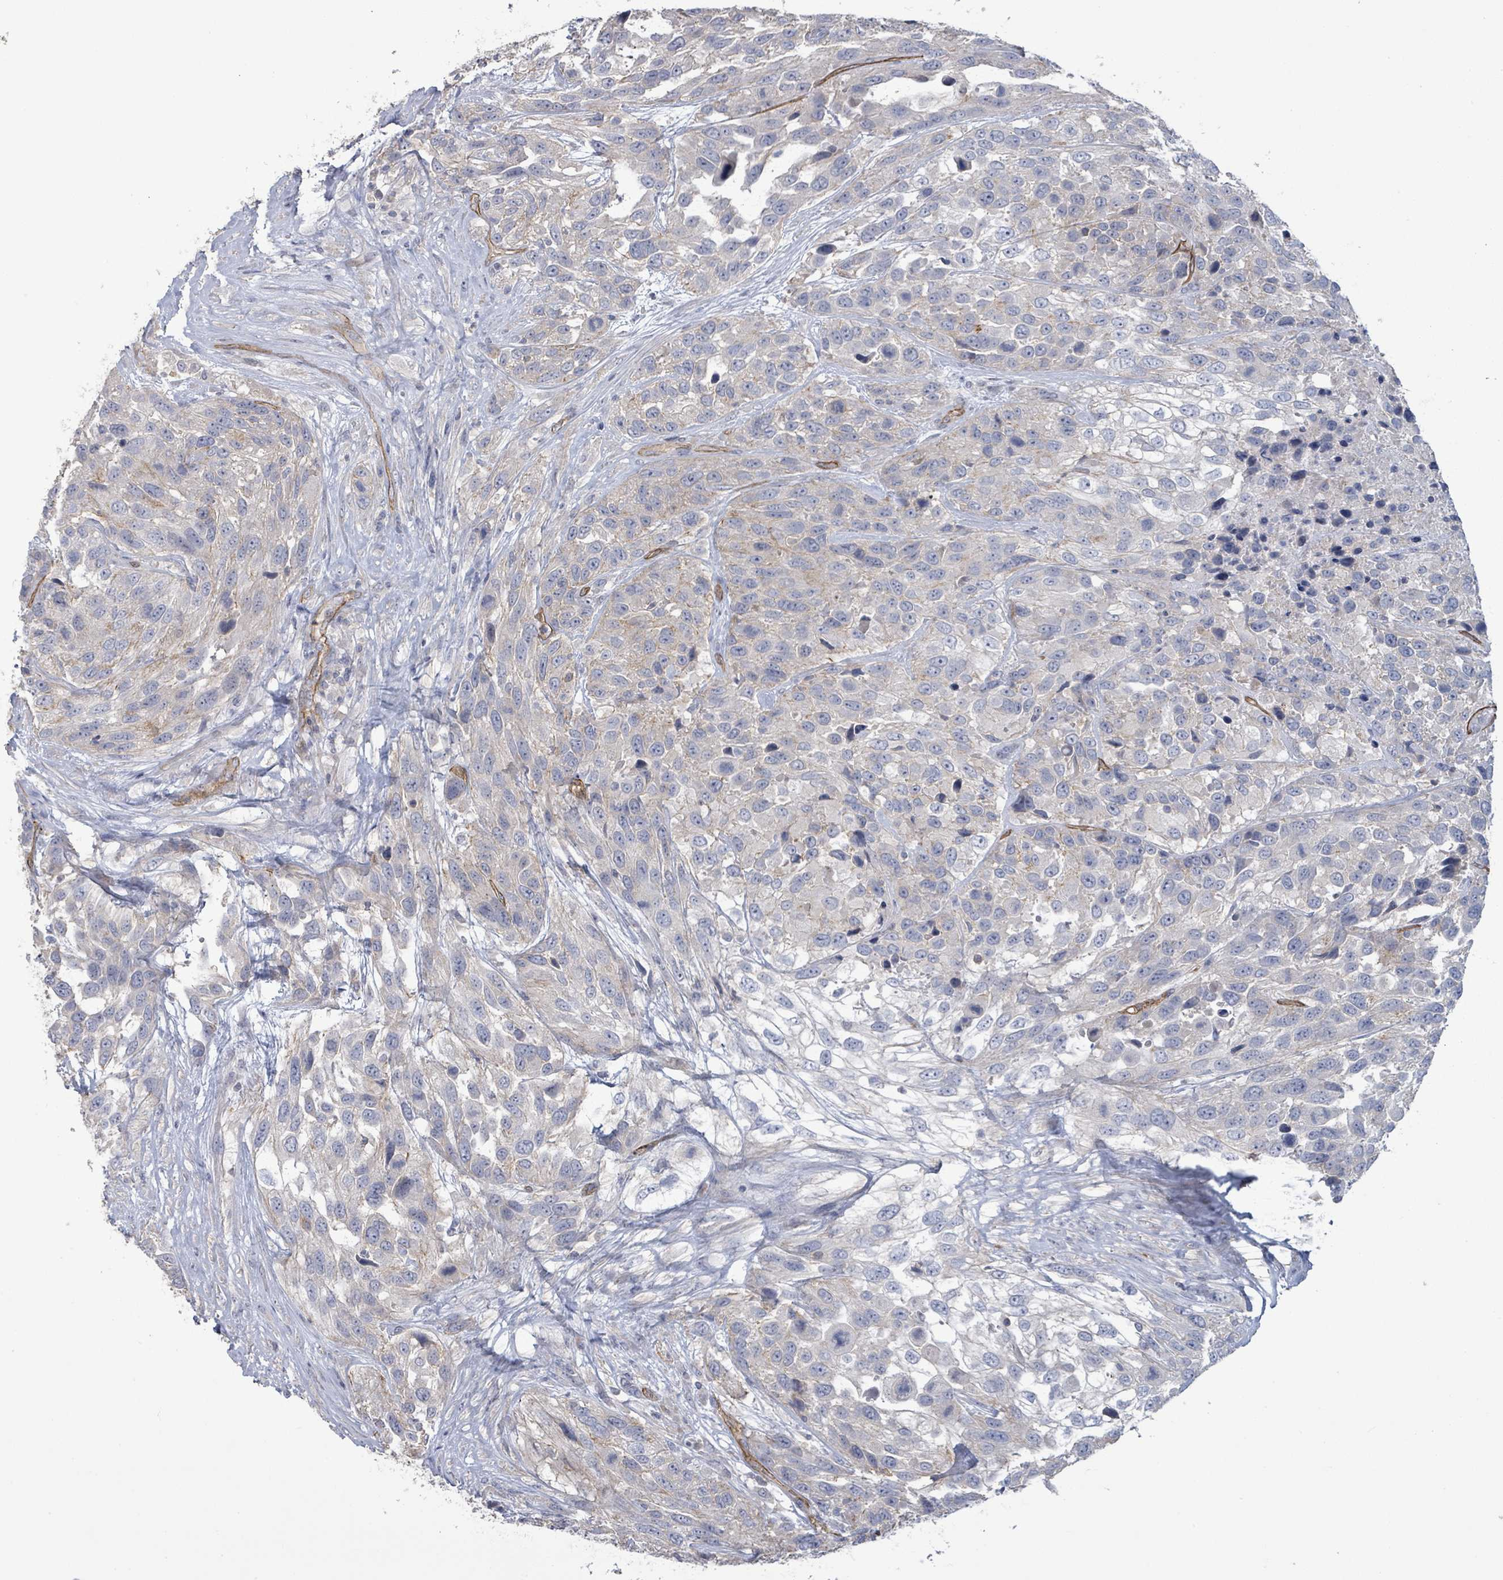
{"staining": {"intensity": "negative", "quantity": "none", "location": "none"}, "tissue": "urothelial cancer", "cell_type": "Tumor cells", "image_type": "cancer", "snomed": [{"axis": "morphology", "description": "Urothelial carcinoma, High grade"}, {"axis": "topography", "description": "Urinary bladder"}], "caption": "IHC of high-grade urothelial carcinoma reveals no expression in tumor cells.", "gene": "KANK3", "patient": {"sex": "female", "age": 70}}